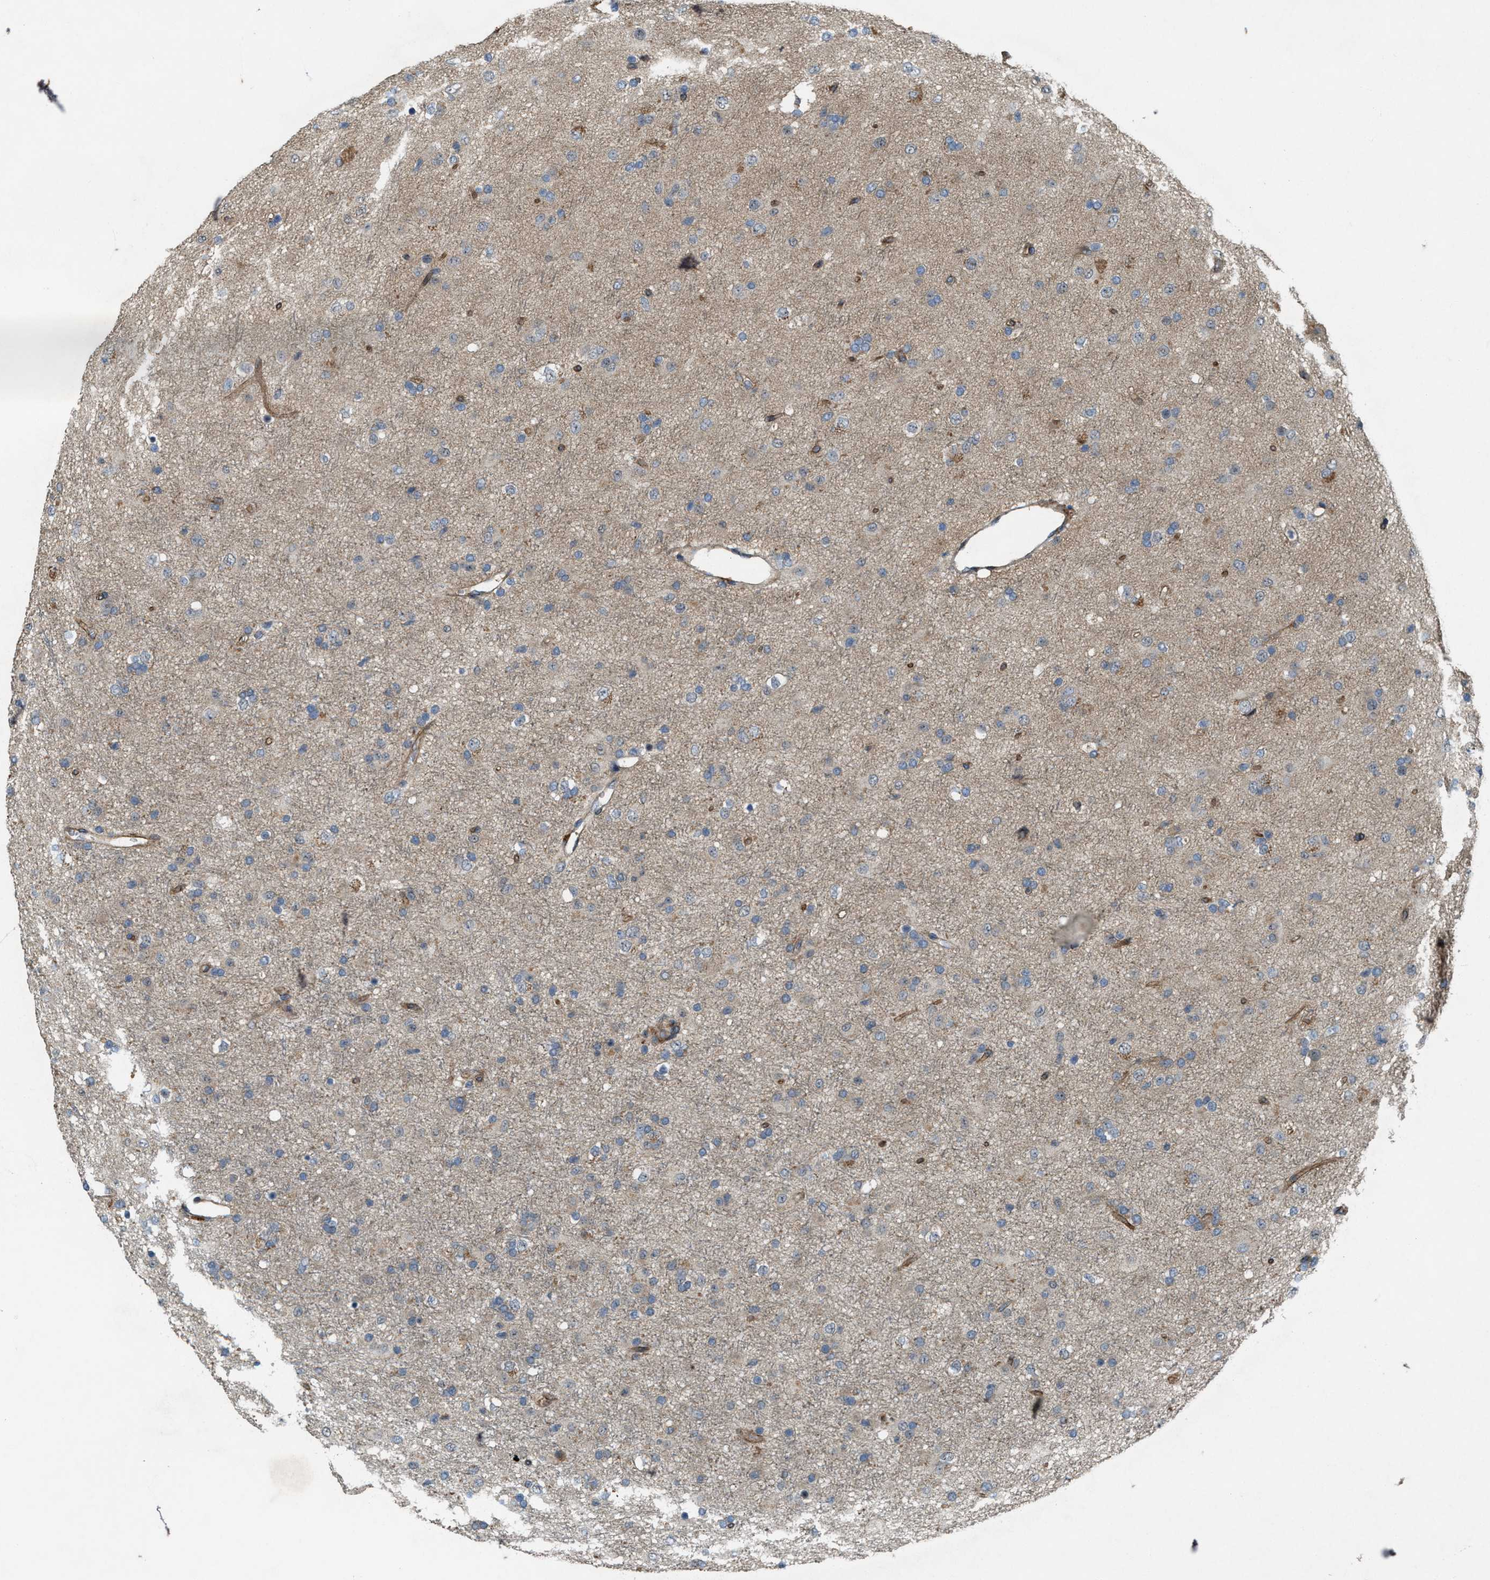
{"staining": {"intensity": "weak", "quantity": "25%-75%", "location": "cytoplasmic/membranous"}, "tissue": "glioma", "cell_type": "Tumor cells", "image_type": "cancer", "snomed": [{"axis": "morphology", "description": "Glioma, malignant, Low grade"}, {"axis": "topography", "description": "Brain"}], "caption": "Weak cytoplasmic/membranous staining for a protein is appreciated in about 25%-75% of tumor cells of malignant glioma (low-grade) using immunohistochemistry (IHC).", "gene": "LRRC72", "patient": {"sex": "male", "age": 65}}